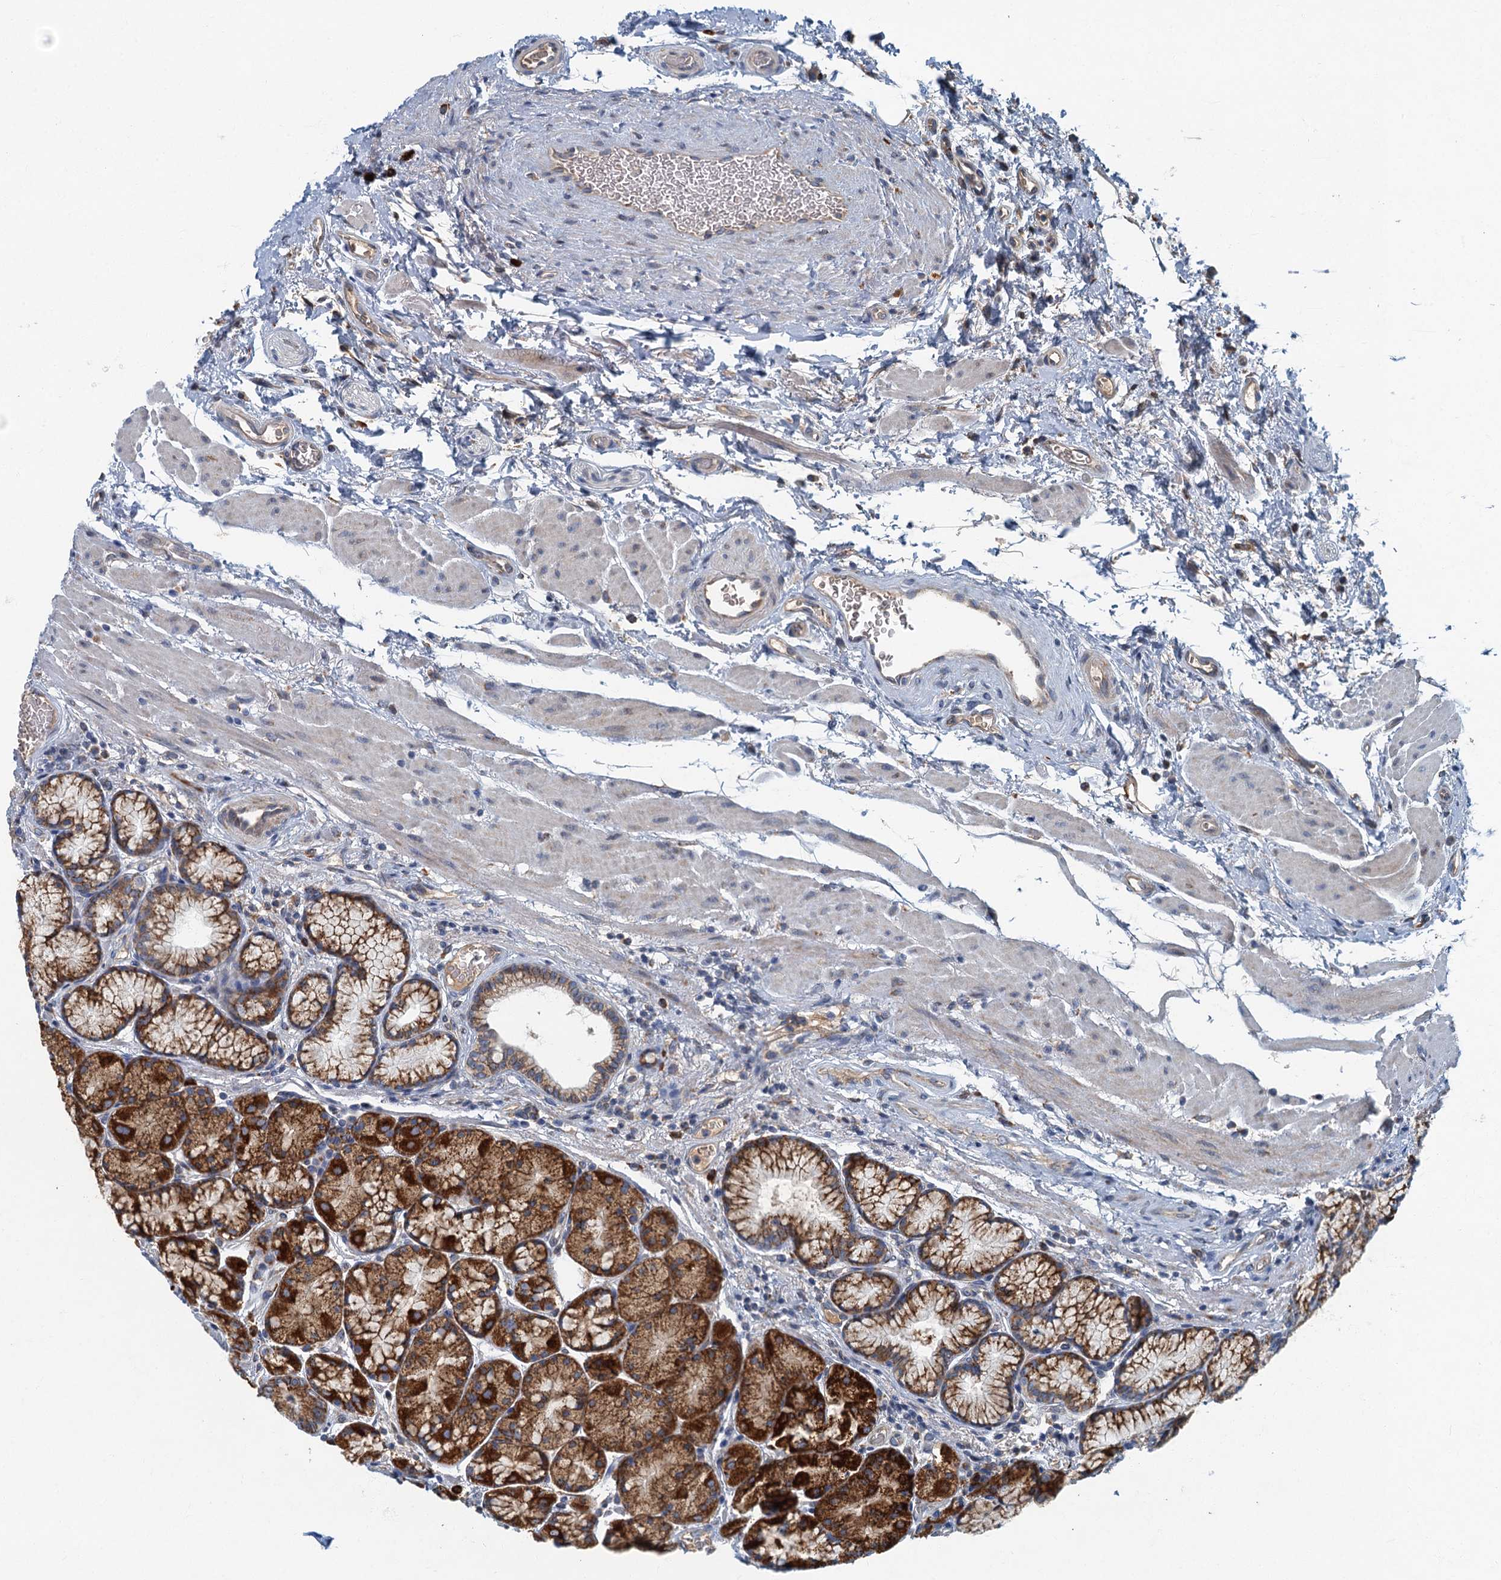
{"staining": {"intensity": "strong", "quantity": ">75%", "location": "cytoplasmic/membranous"}, "tissue": "stomach", "cell_type": "Glandular cells", "image_type": "normal", "snomed": [{"axis": "morphology", "description": "Normal tissue, NOS"}, {"axis": "topography", "description": "Stomach"}], "caption": "An image of stomach stained for a protein reveals strong cytoplasmic/membranous brown staining in glandular cells.", "gene": "SPDYC", "patient": {"sex": "male", "age": 63}}